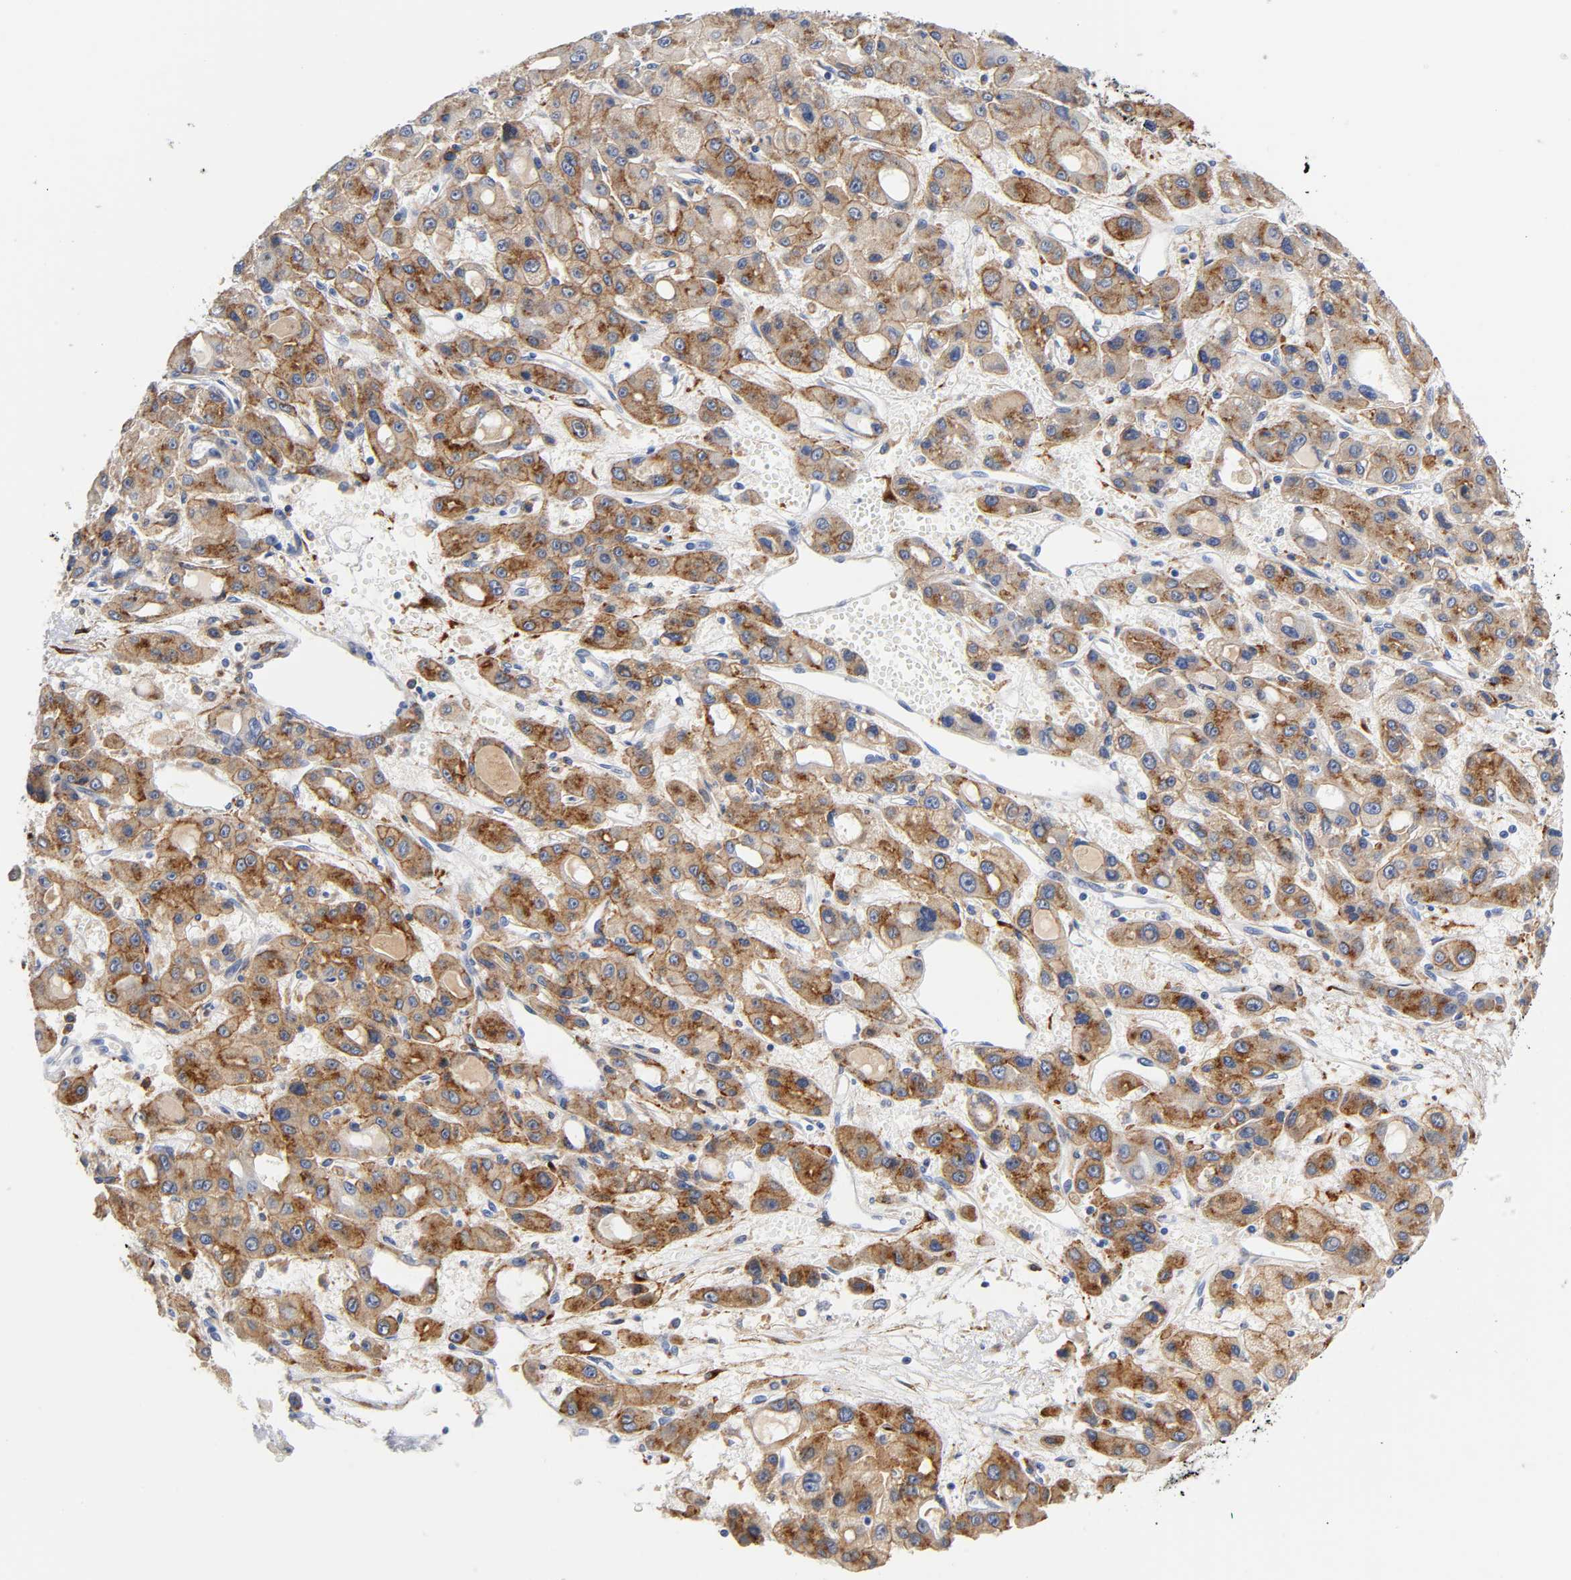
{"staining": {"intensity": "strong", "quantity": ">75%", "location": "cytoplasmic/membranous"}, "tissue": "liver cancer", "cell_type": "Tumor cells", "image_type": "cancer", "snomed": [{"axis": "morphology", "description": "Carcinoma, Hepatocellular, NOS"}, {"axis": "topography", "description": "Liver"}], "caption": "Protein analysis of liver cancer tissue displays strong cytoplasmic/membranous positivity in approximately >75% of tumor cells. Using DAB (3,3'-diaminobenzidine) (brown) and hematoxylin (blue) stains, captured at high magnification using brightfield microscopy.", "gene": "LRP1", "patient": {"sex": "male", "age": 55}}